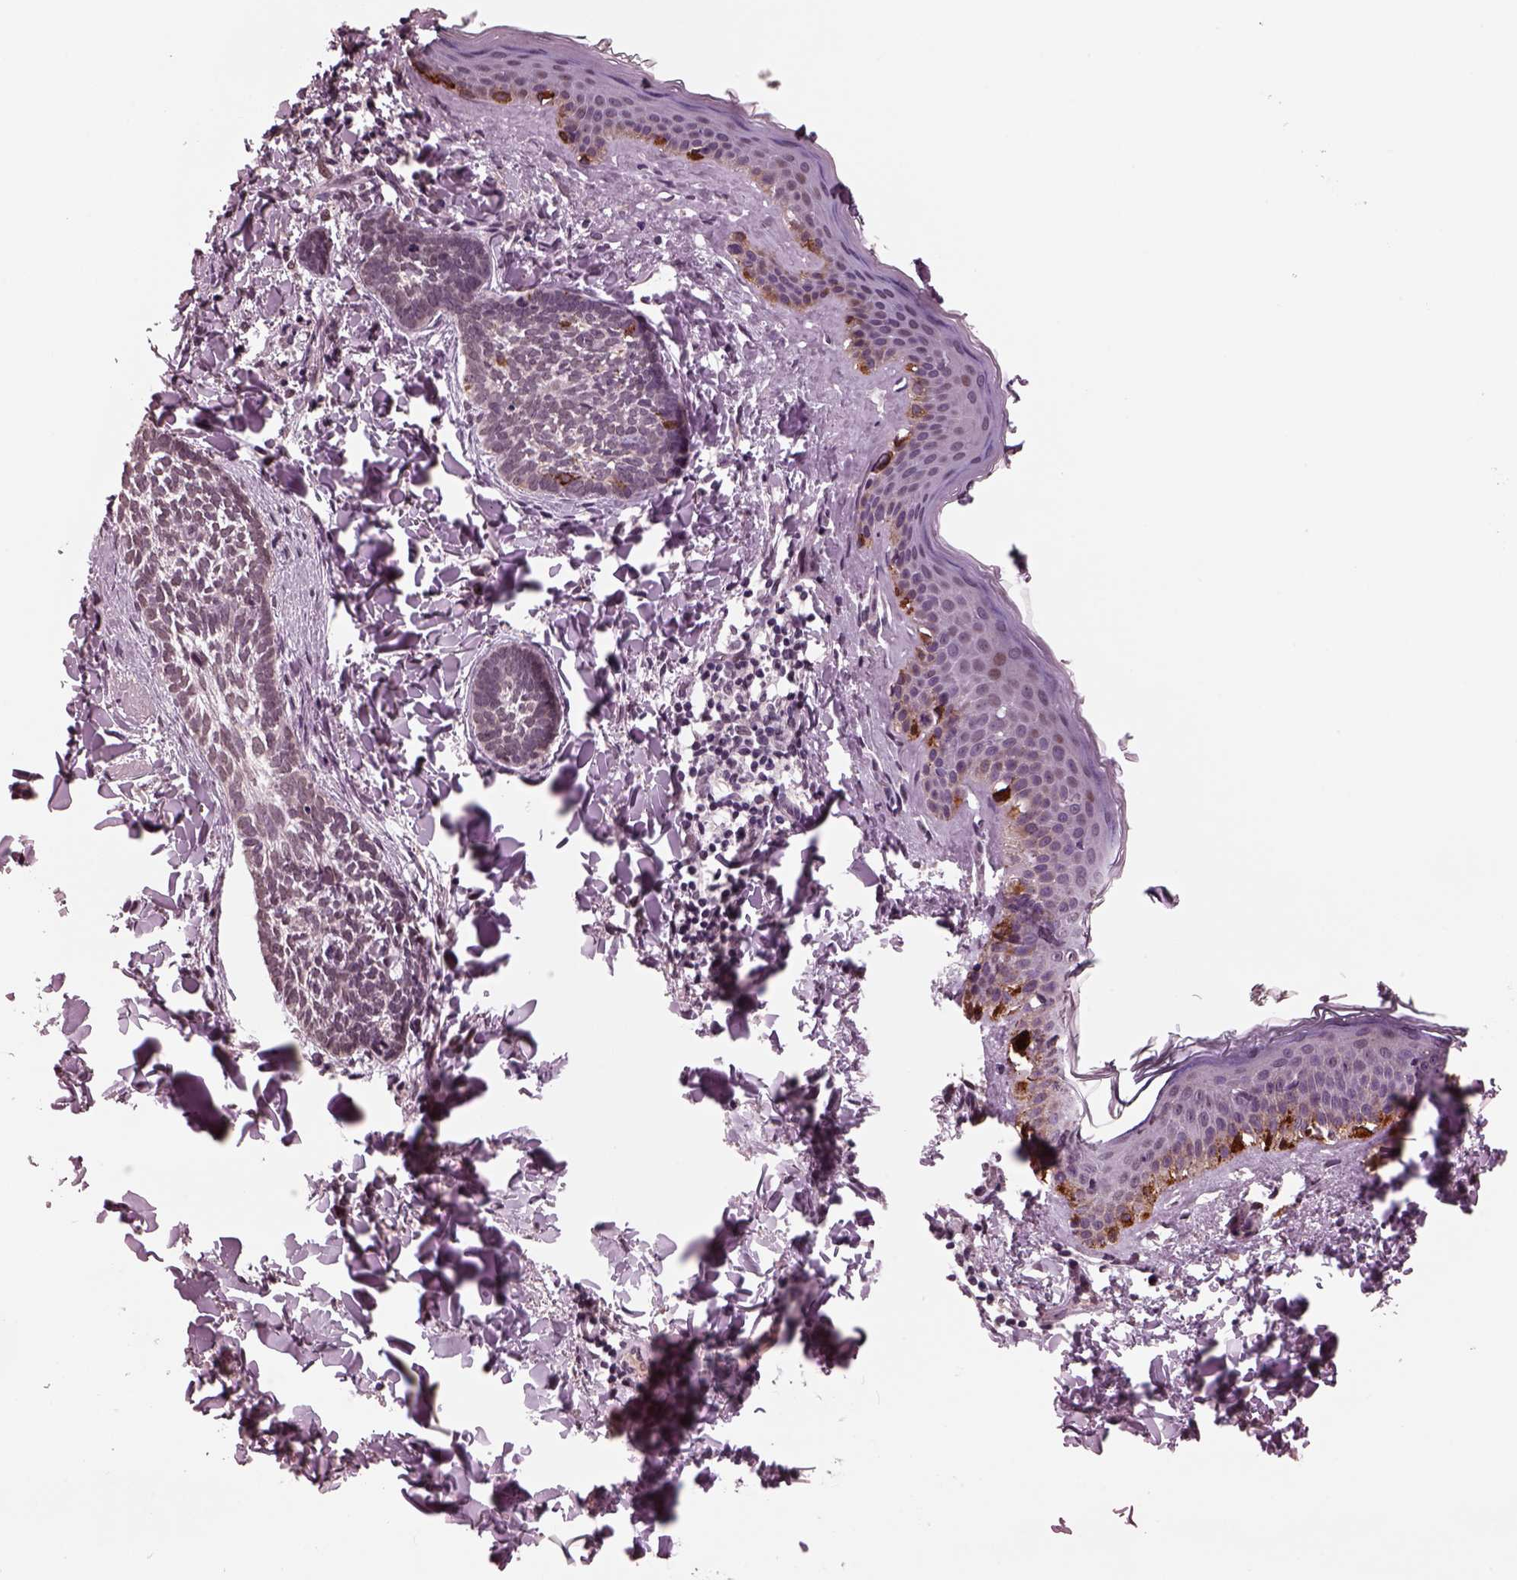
{"staining": {"intensity": "negative", "quantity": "none", "location": "none"}, "tissue": "skin cancer", "cell_type": "Tumor cells", "image_type": "cancer", "snomed": [{"axis": "morphology", "description": "Normal tissue, NOS"}, {"axis": "morphology", "description": "Basal cell carcinoma"}, {"axis": "topography", "description": "Skin"}], "caption": "Photomicrograph shows no significant protein positivity in tumor cells of skin cancer (basal cell carcinoma).", "gene": "NAP1L5", "patient": {"sex": "male", "age": 46}}